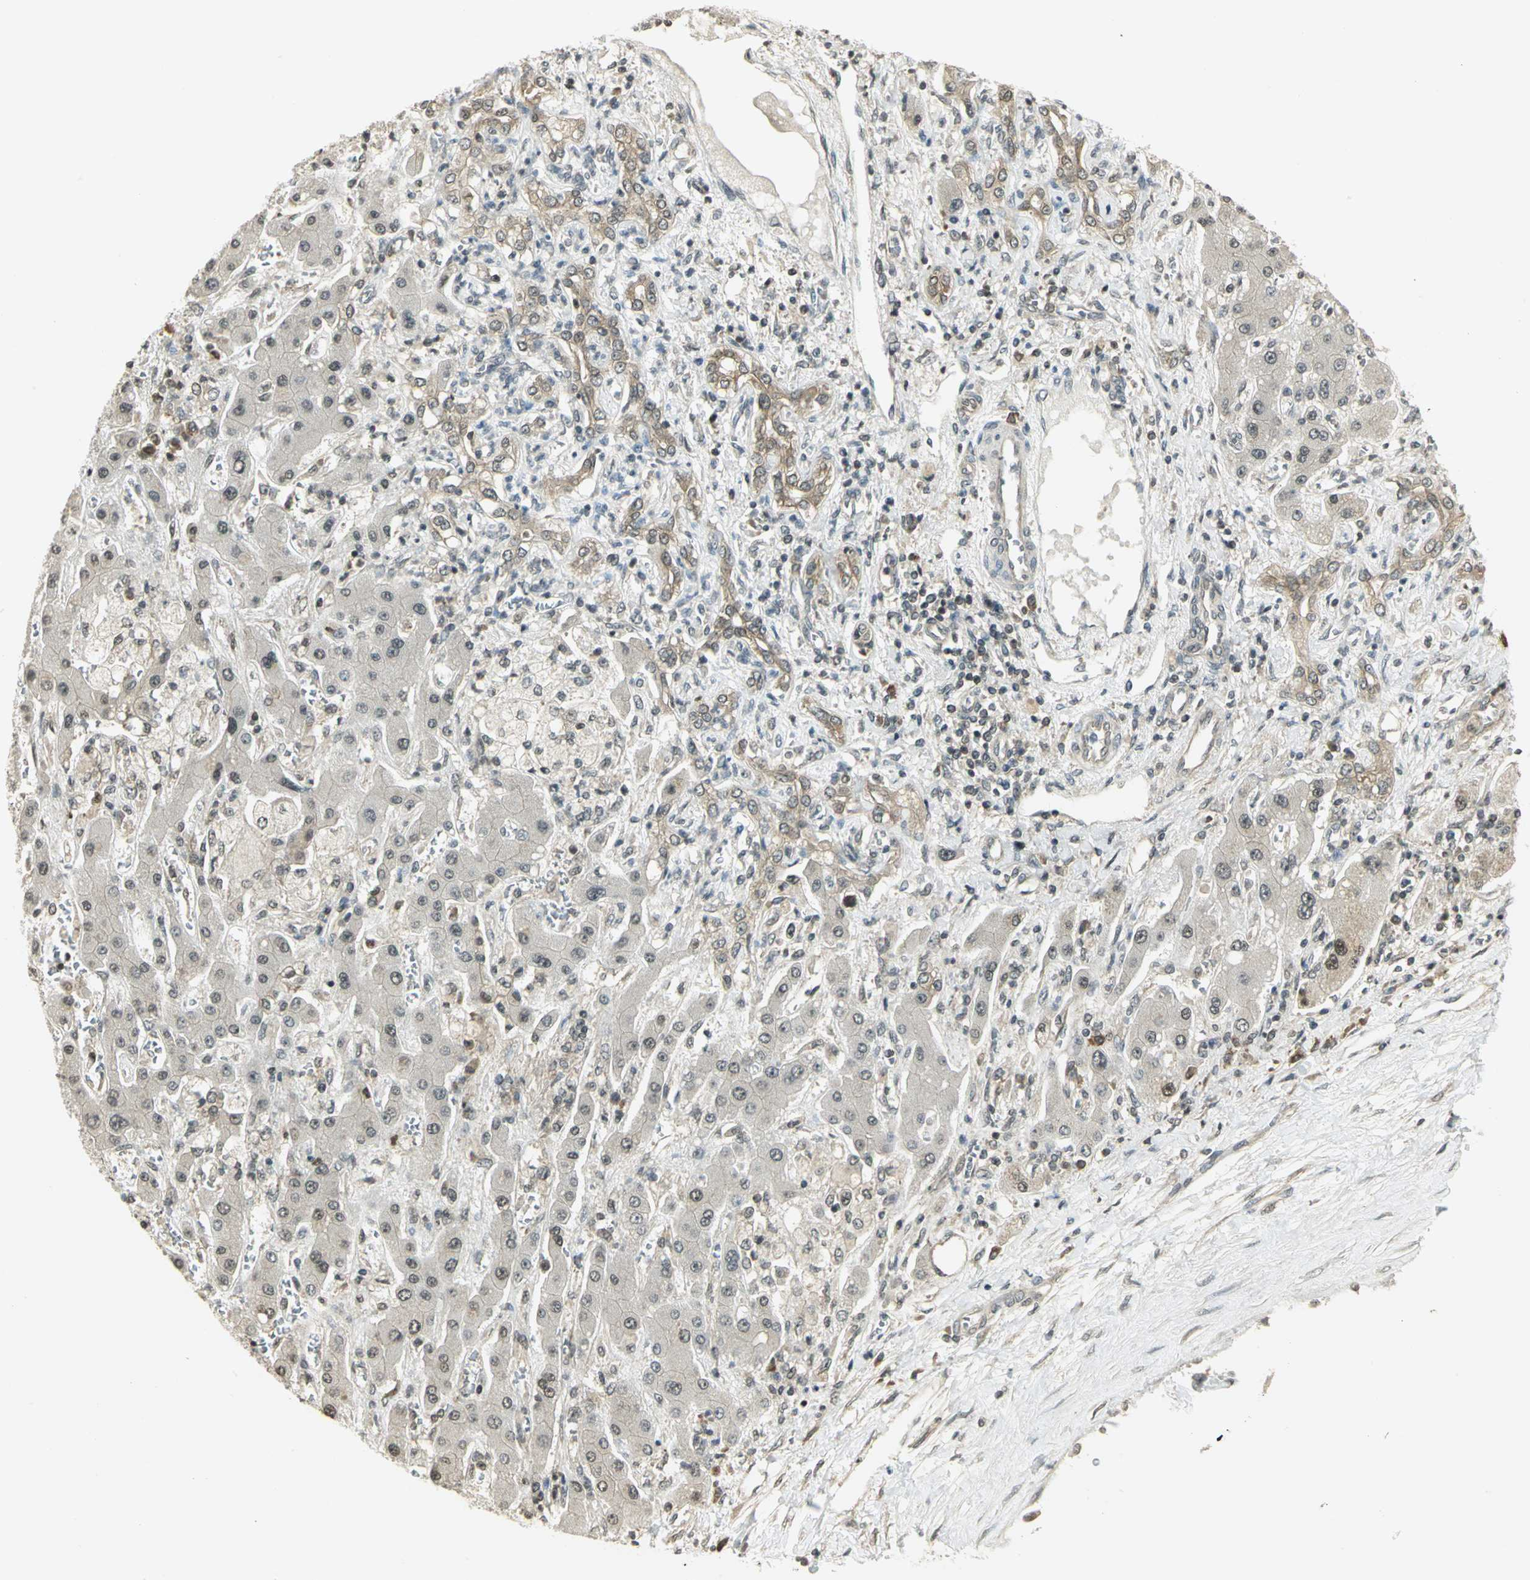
{"staining": {"intensity": "weak", "quantity": "<25%", "location": "nuclear"}, "tissue": "liver cancer", "cell_type": "Tumor cells", "image_type": "cancer", "snomed": [{"axis": "morphology", "description": "Cholangiocarcinoma"}, {"axis": "topography", "description": "Liver"}], "caption": "An immunohistochemistry histopathology image of liver cancer (cholangiocarcinoma) is shown. There is no staining in tumor cells of liver cancer (cholangiocarcinoma).", "gene": "CDC34", "patient": {"sex": "male", "age": 50}}